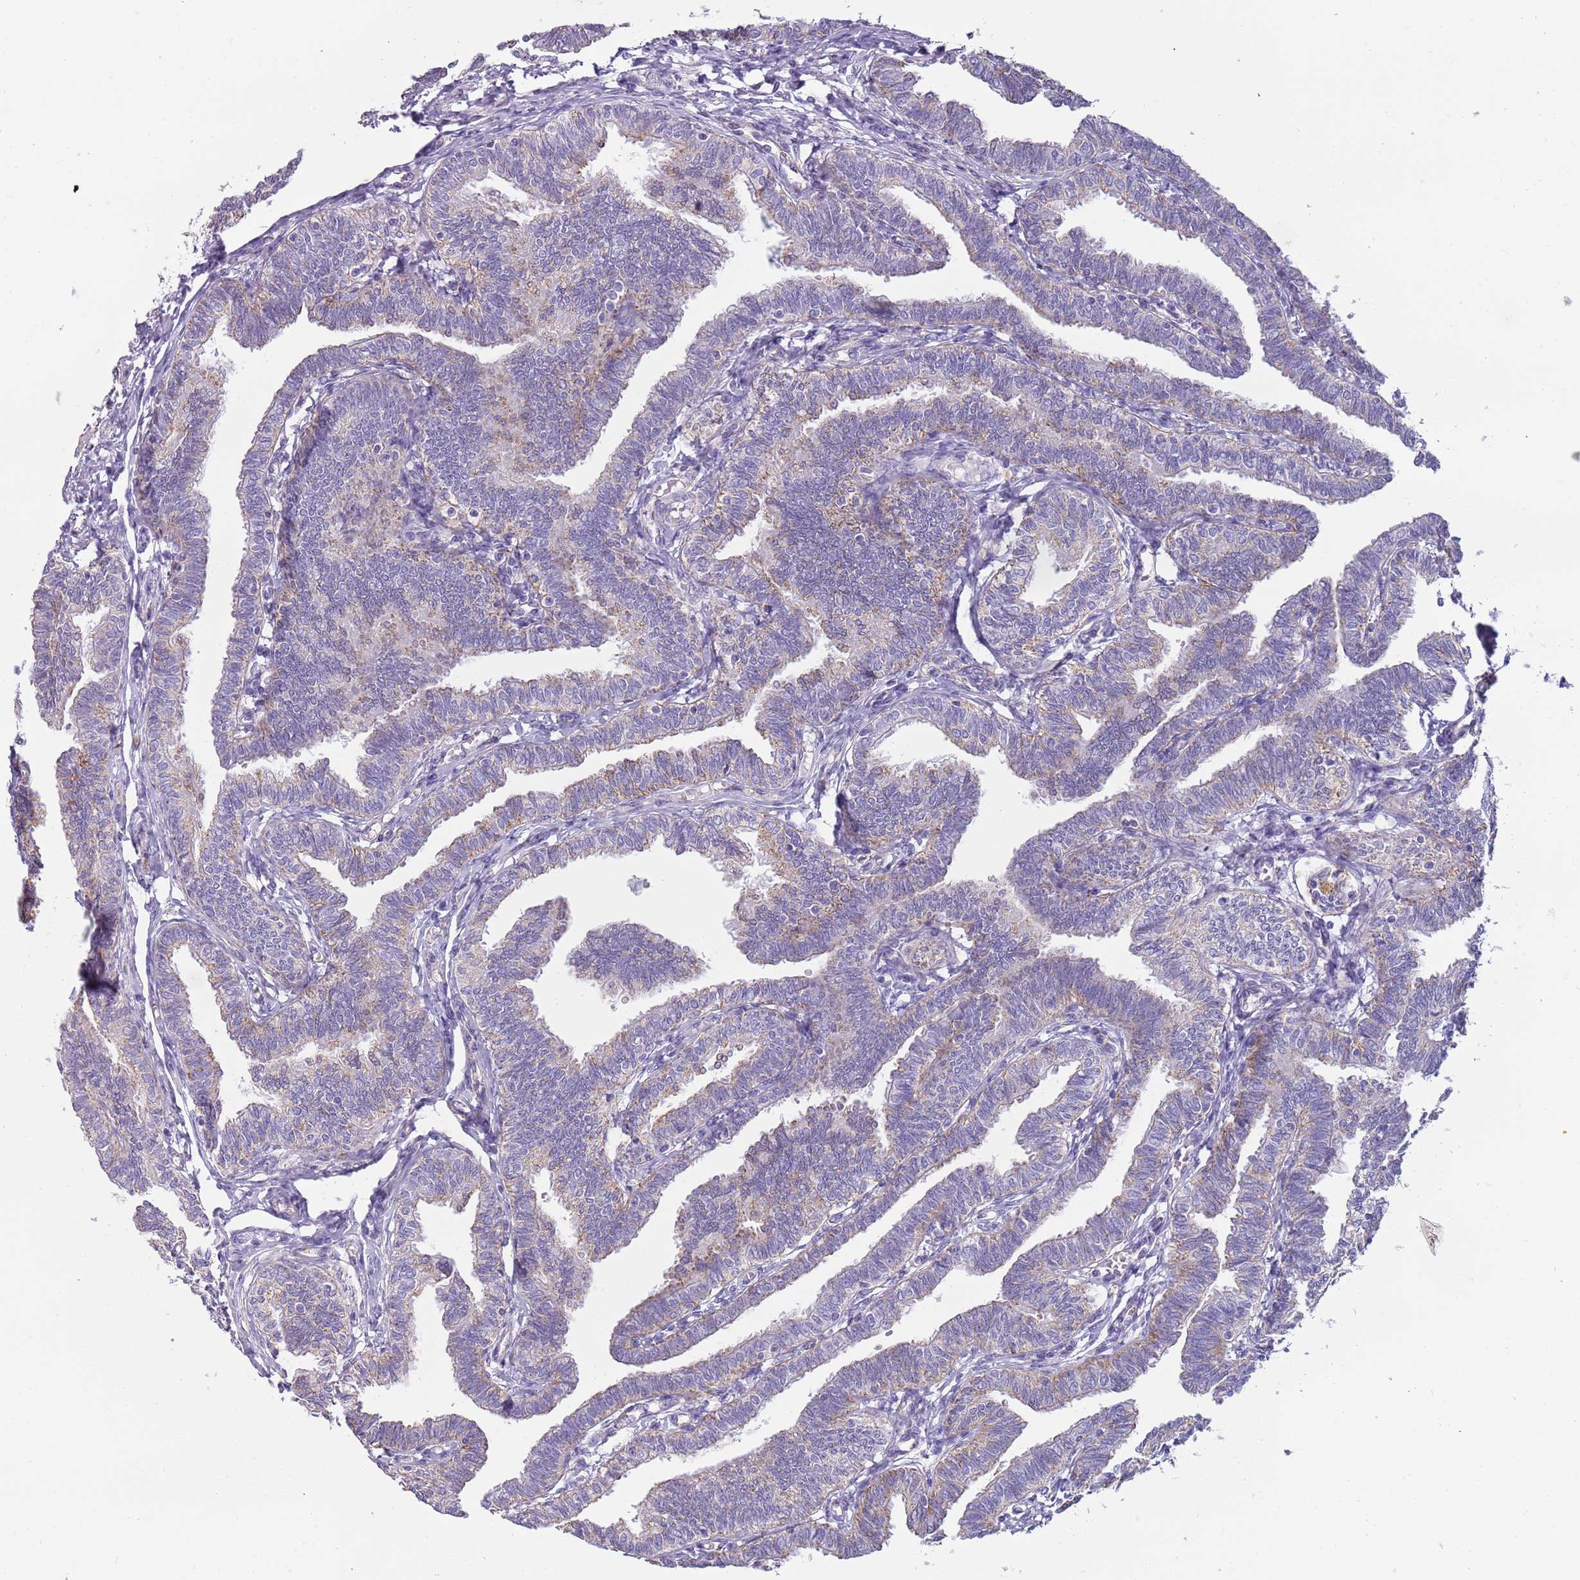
{"staining": {"intensity": "moderate", "quantity": "25%-75%", "location": "cytoplasmic/membranous"}, "tissue": "fallopian tube", "cell_type": "Glandular cells", "image_type": "normal", "snomed": [{"axis": "morphology", "description": "Normal tissue, NOS"}, {"axis": "topography", "description": "Fallopian tube"}, {"axis": "topography", "description": "Ovary"}], "caption": "Protein staining of benign fallopian tube shows moderate cytoplasmic/membranous staining in approximately 25%-75% of glandular cells. The protein of interest is shown in brown color, while the nuclei are stained blue.", "gene": "RNF222", "patient": {"sex": "female", "age": 23}}